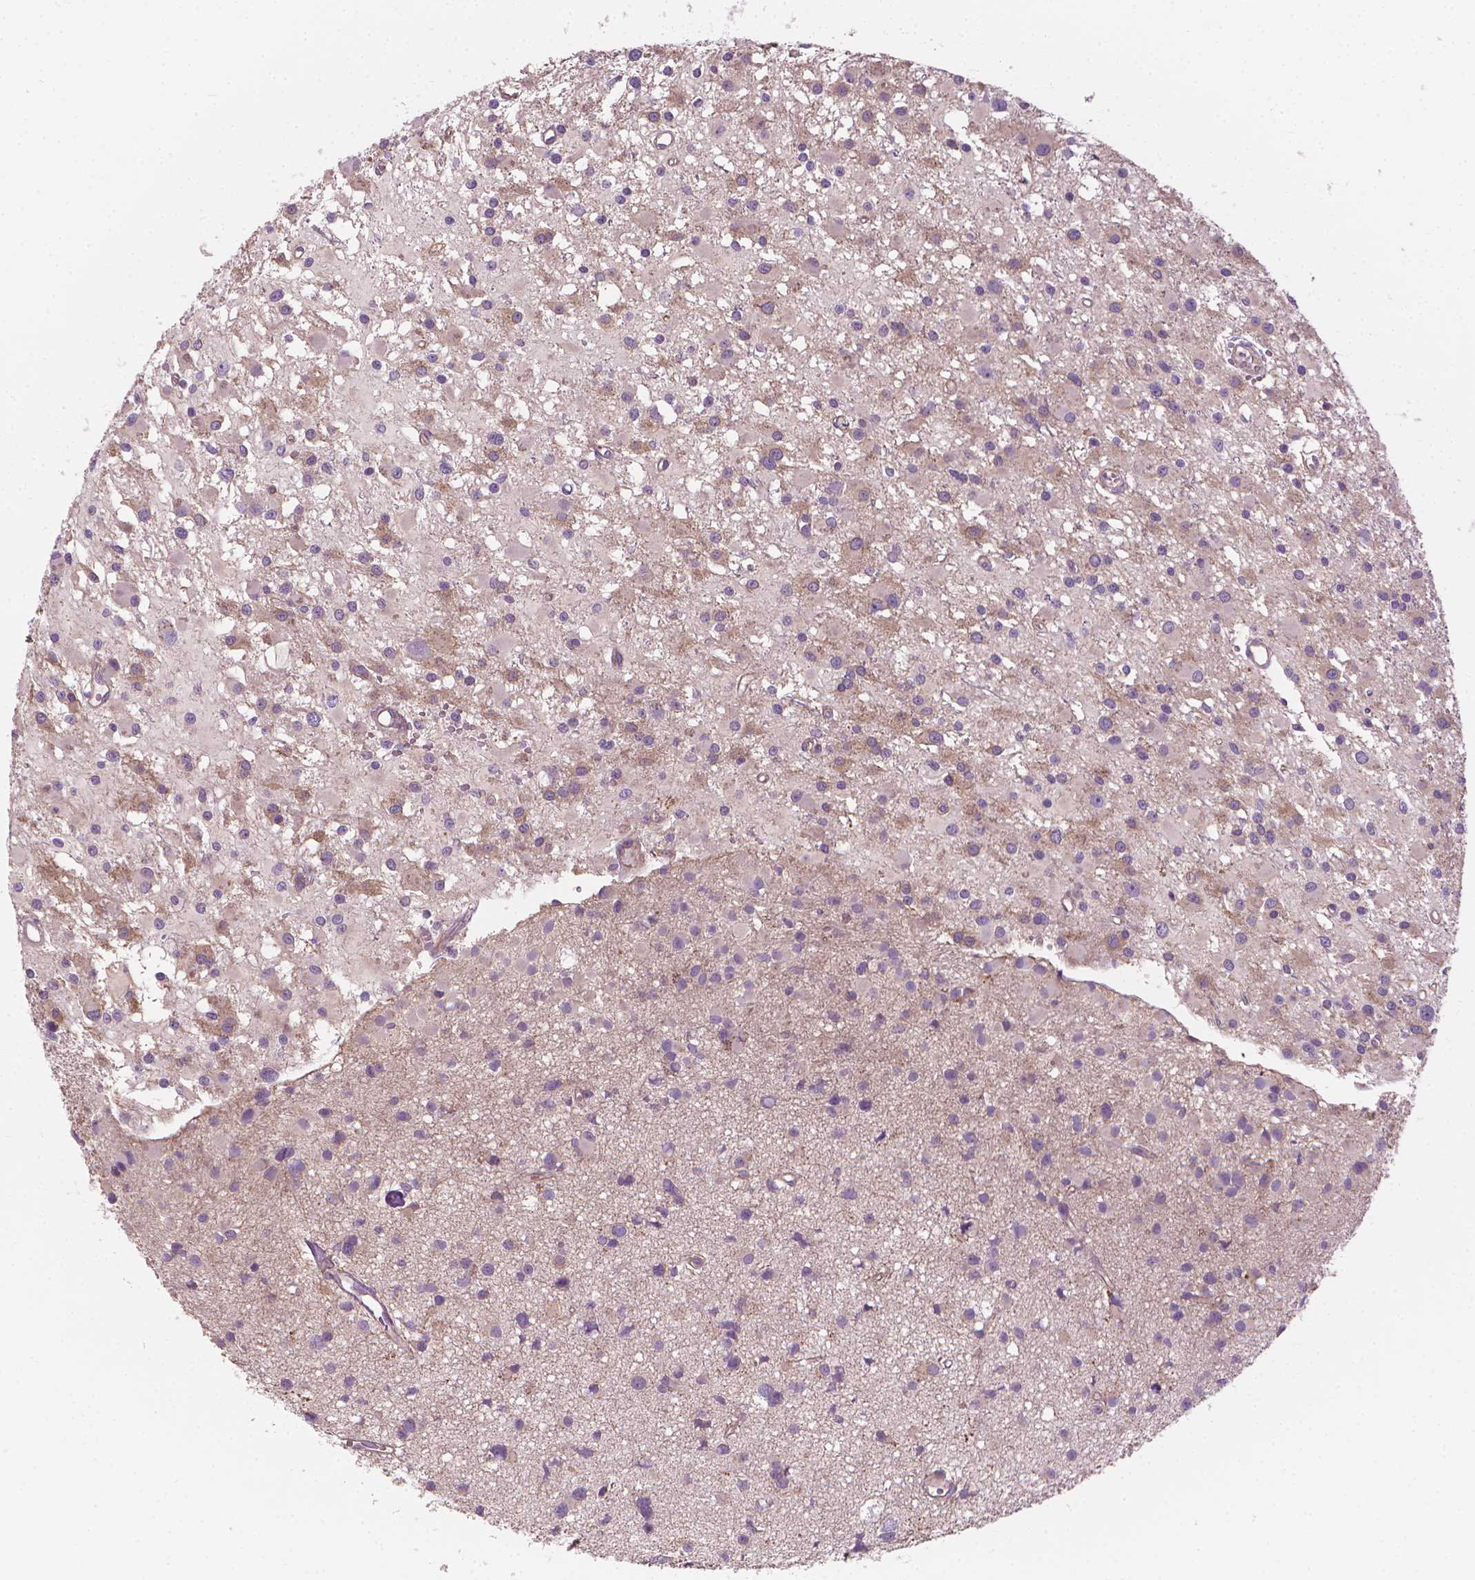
{"staining": {"intensity": "weak", "quantity": "<25%", "location": "cytoplasmic/membranous"}, "tissue": "glioma", "cell_type": "Tumor cells", "image_type": "cancer", "snomed": [{"axis": "morphology", "description": "Glioma, malignant, High grade"}, {"axis": "topography", "description": "Brain"}], "caption": "Tumor cells are negative for protein expression in human glioma.", "gene": "RIIAD1", "patient": {"sex": "male", "age": 54}}